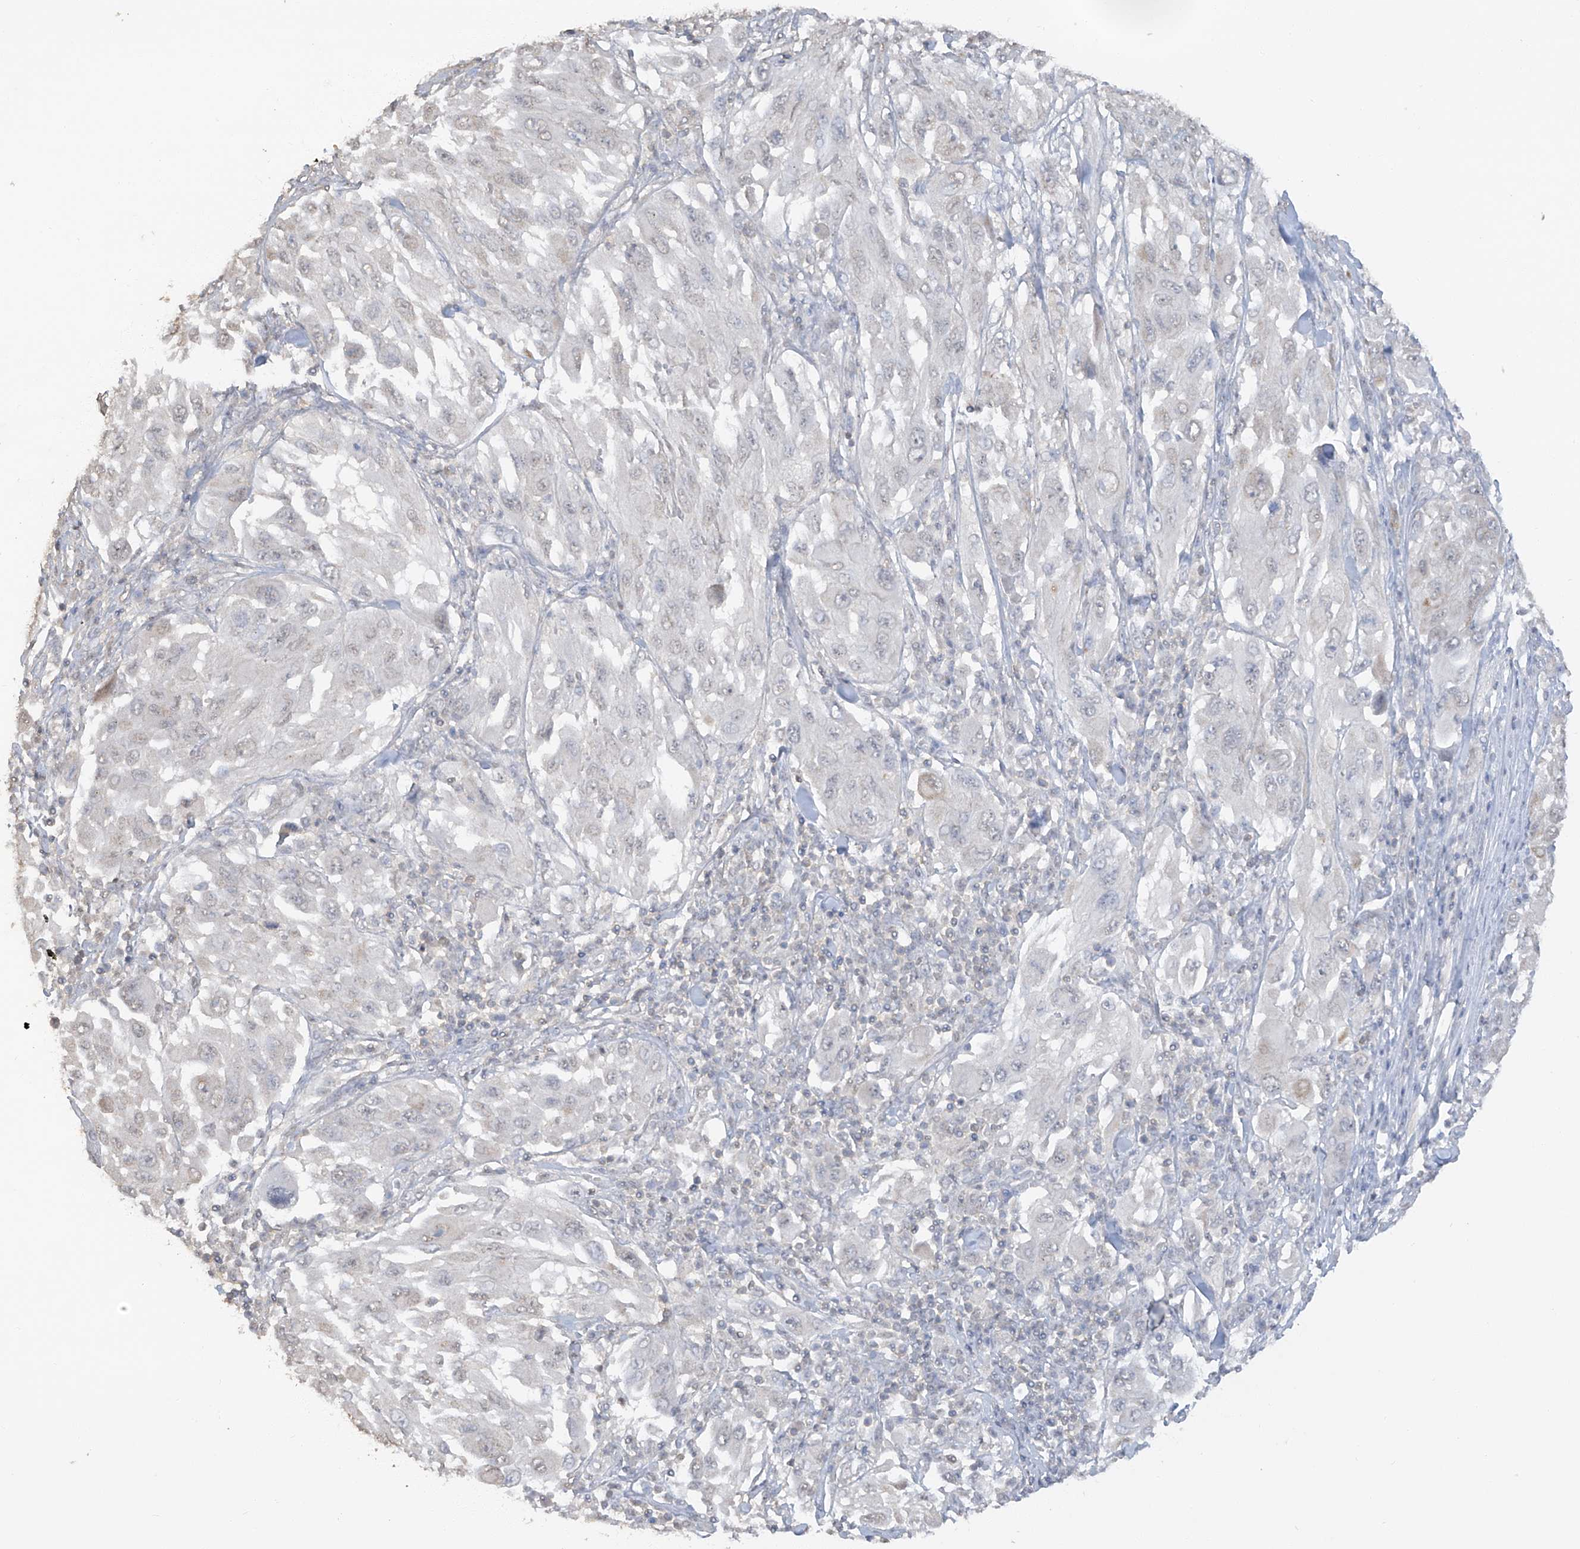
{"staining": {"intensity": "negative", "quantity": "none", "location": "none"}, "tissue": "melanoma", "cell_type": "Tumor cells", "image_type": "cancer", "snomed": [{"axis": "morphology", "description": "Malignant melanoma, NOS"}, {"axis": "topography", "description": "Skin"}], "caption": "The image shows no staining of tumor cells in melanoma.", "gene": "HAS3", "patient": {"sex": "female", "age": 91}}